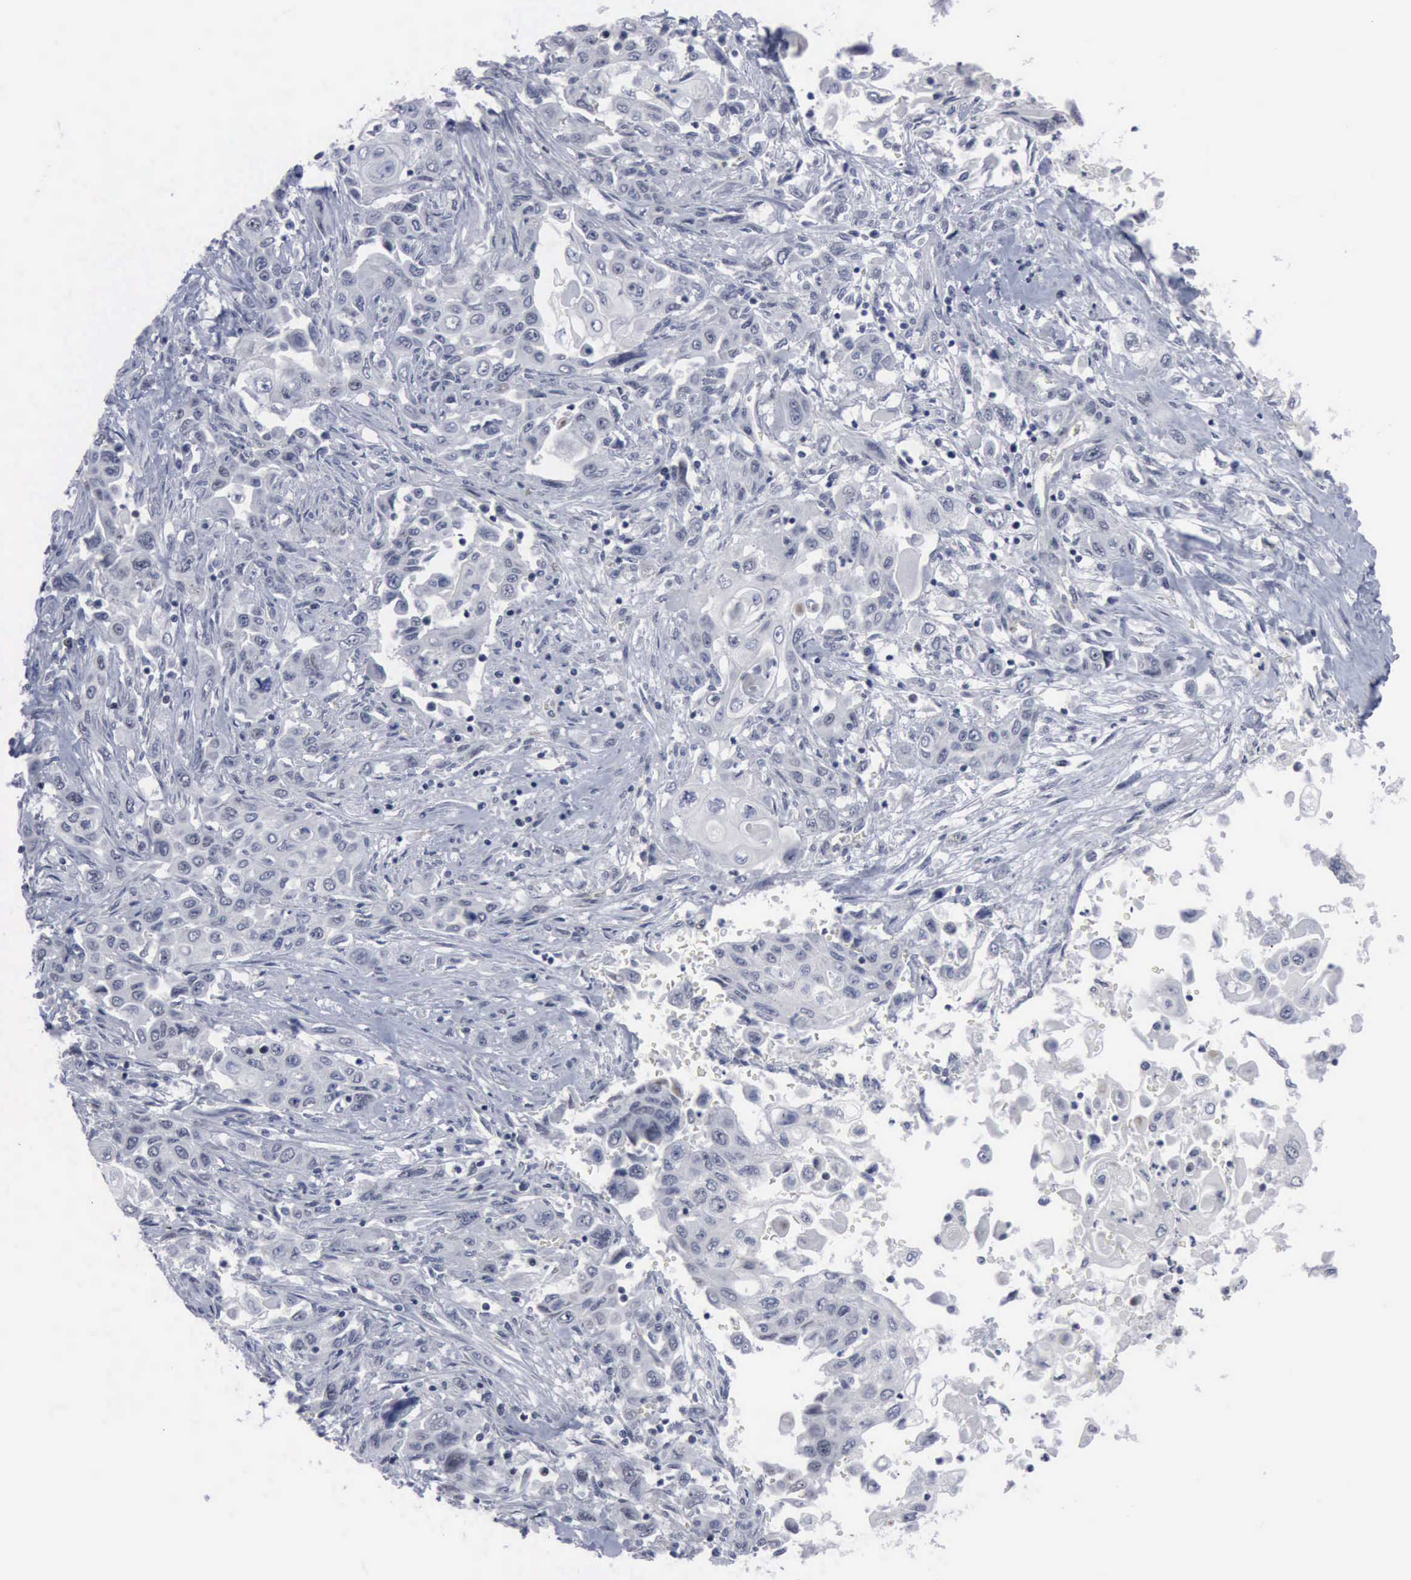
{"staining": {"intensity": "negative", "quantity": "none", "location": "none"}, "tissue": "pancreatic cancer", "cell_type": "Tumor cells", "image_type": "cancer", "snomed": [{"axis": "morphology", "description": "Adenocarcinoma, NOS"}, {"axis": "topography", "description": "Pancreas"}], "caption": "IHC of human adenocarcinoma (pancreatic) exhibits no expression in tumor cells. (Stains: DAB (3,3'-diaminobenzidine) immunohistochemistry with hematoxylin counter stain, Microscopy: brightfield microscopy at high magnification).", "gene": "MCM5", "patient": {"sex": "male", "age": 70}}